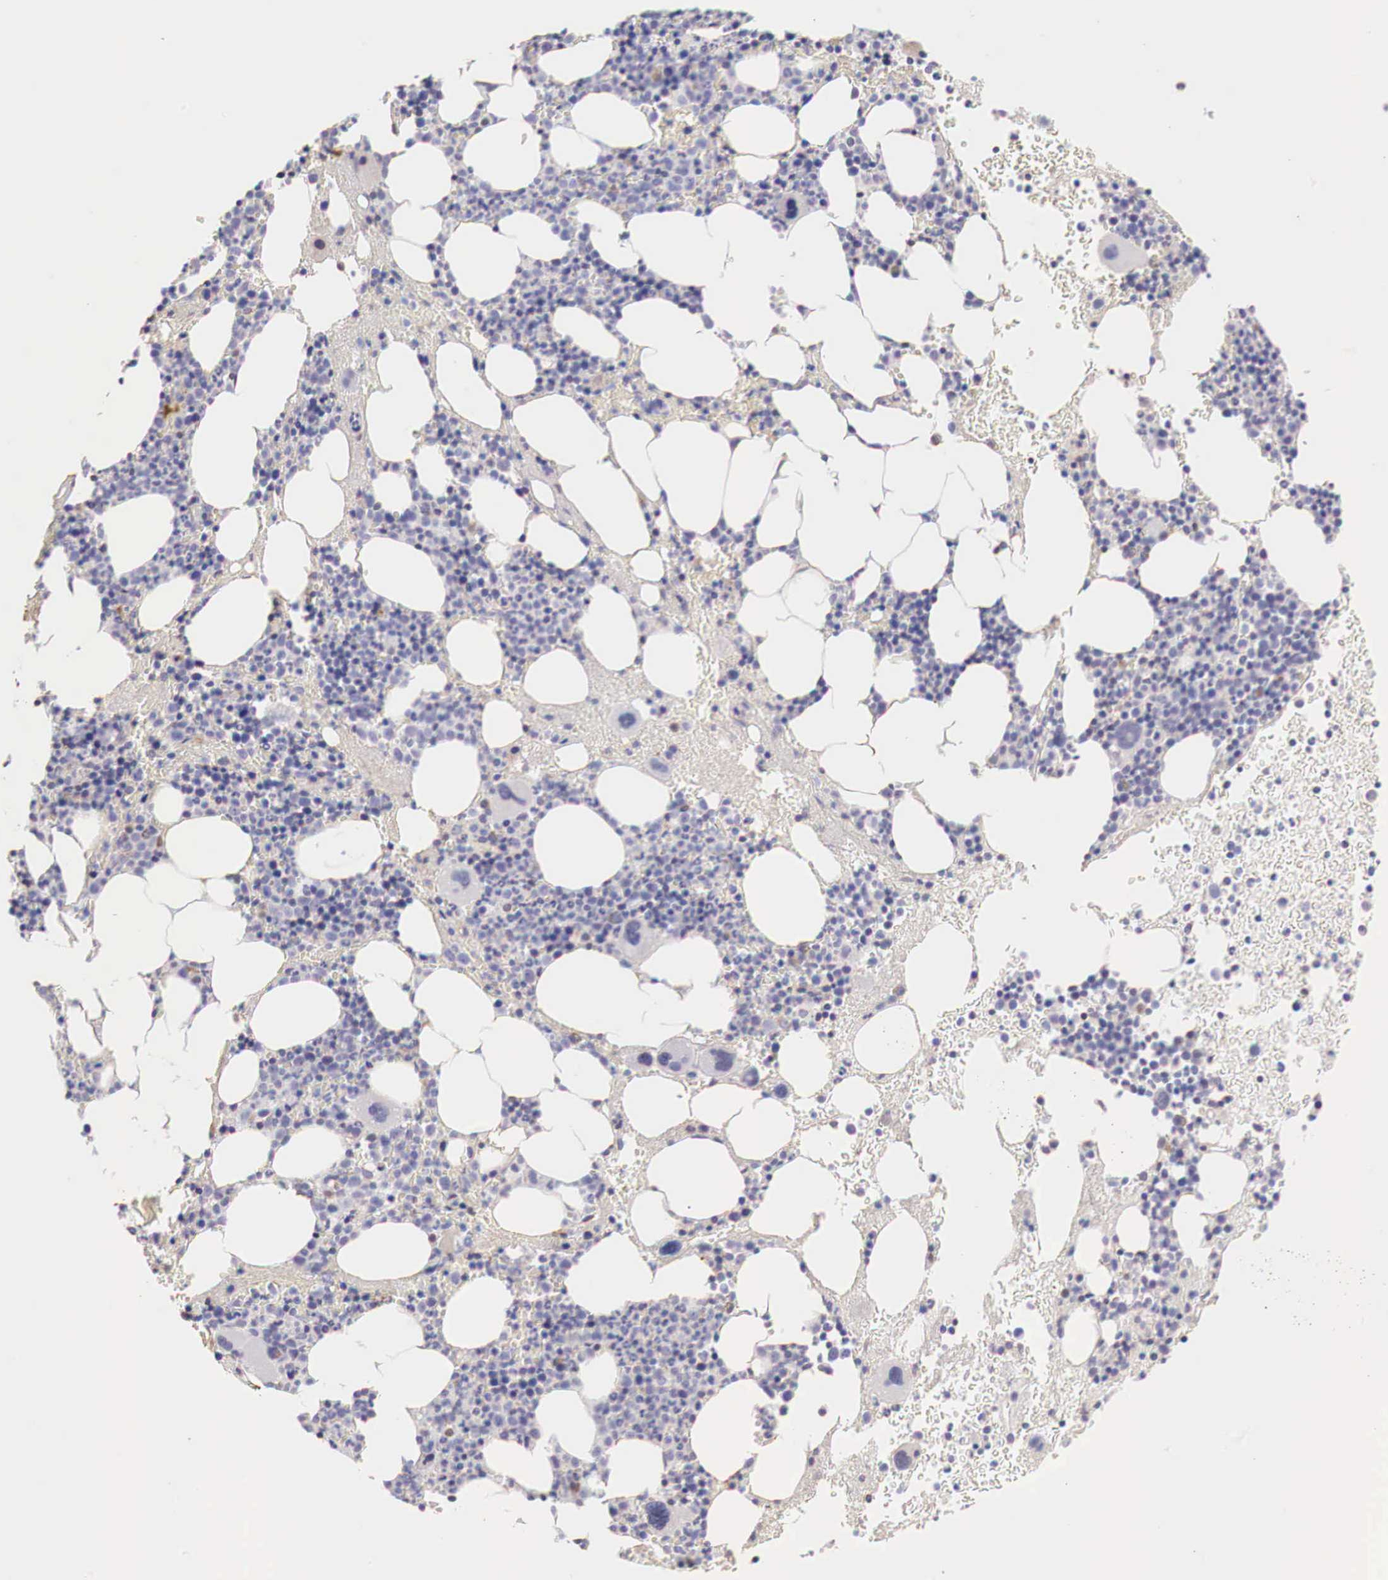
{"staining": {"intensity": "moderate", "quantity": "25%-75%", "location": "cytoplasmic/membranous"}, "tissue": "bone marrow", "cell_type": "Hematopoietic cells", "image_type": "normal", "snomed": [{"axis": "morphology", "description": "Normal tissue, NOS"}, {"axis": "topography", "description": "Bone marrow"}], "caption": "The immunohistochemical stain shows moderate cytoplasmic/membranous expression in hematopoietic cells of benign bone marrow. The staining was performed using DAB (3,3'-diaminobenzidine) to visualize the protein expression in brown, while the nuclei were stained in blue with hematoxylin (Magnification: 20x).", "gene": "XPNPEP2", "patient": {"sex": "male", "age": 75}}